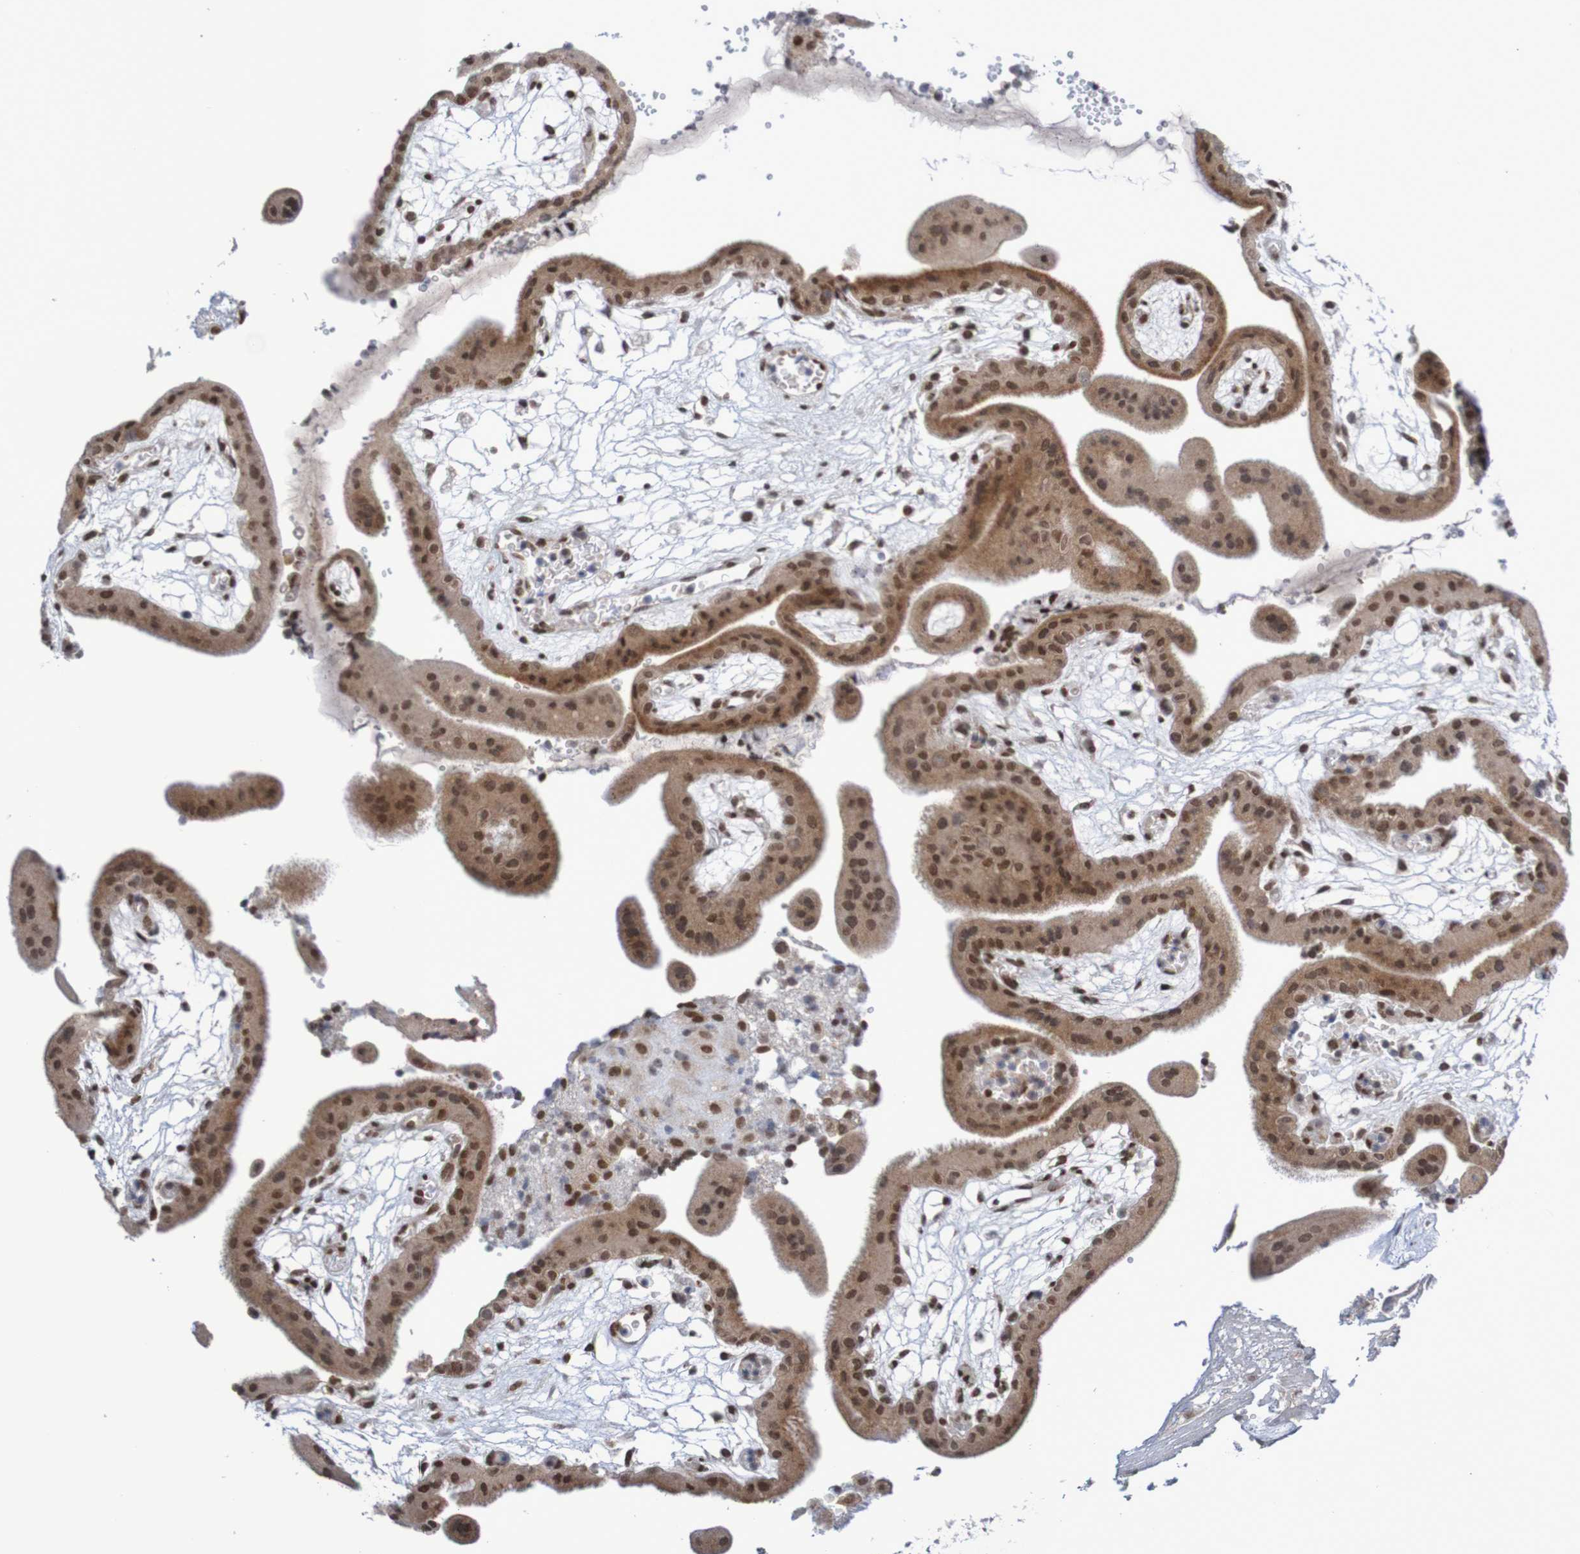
{"staining": {"intensity": "strong", "quantity": ">75%", "location": "cytoplasmic/membranous,nuclear"}, "tissue": "placenta", "cell_type": "Decidual cells", "image_type": "normal", "snomed": [{"axis": "morphology", "description": "Normal tissue, NOS"}, {"axis": "topography", "description": "Placenta"}], "caption": "This image demonstrates immunohistochemistry (IHC) staining of normal placenta, with high strong cytoplasmic/membranous,nuclear expression in approximately >75% of decidual cells.", "gene": "ITLN1", "patient": {"sex": "female", "age": 18}}